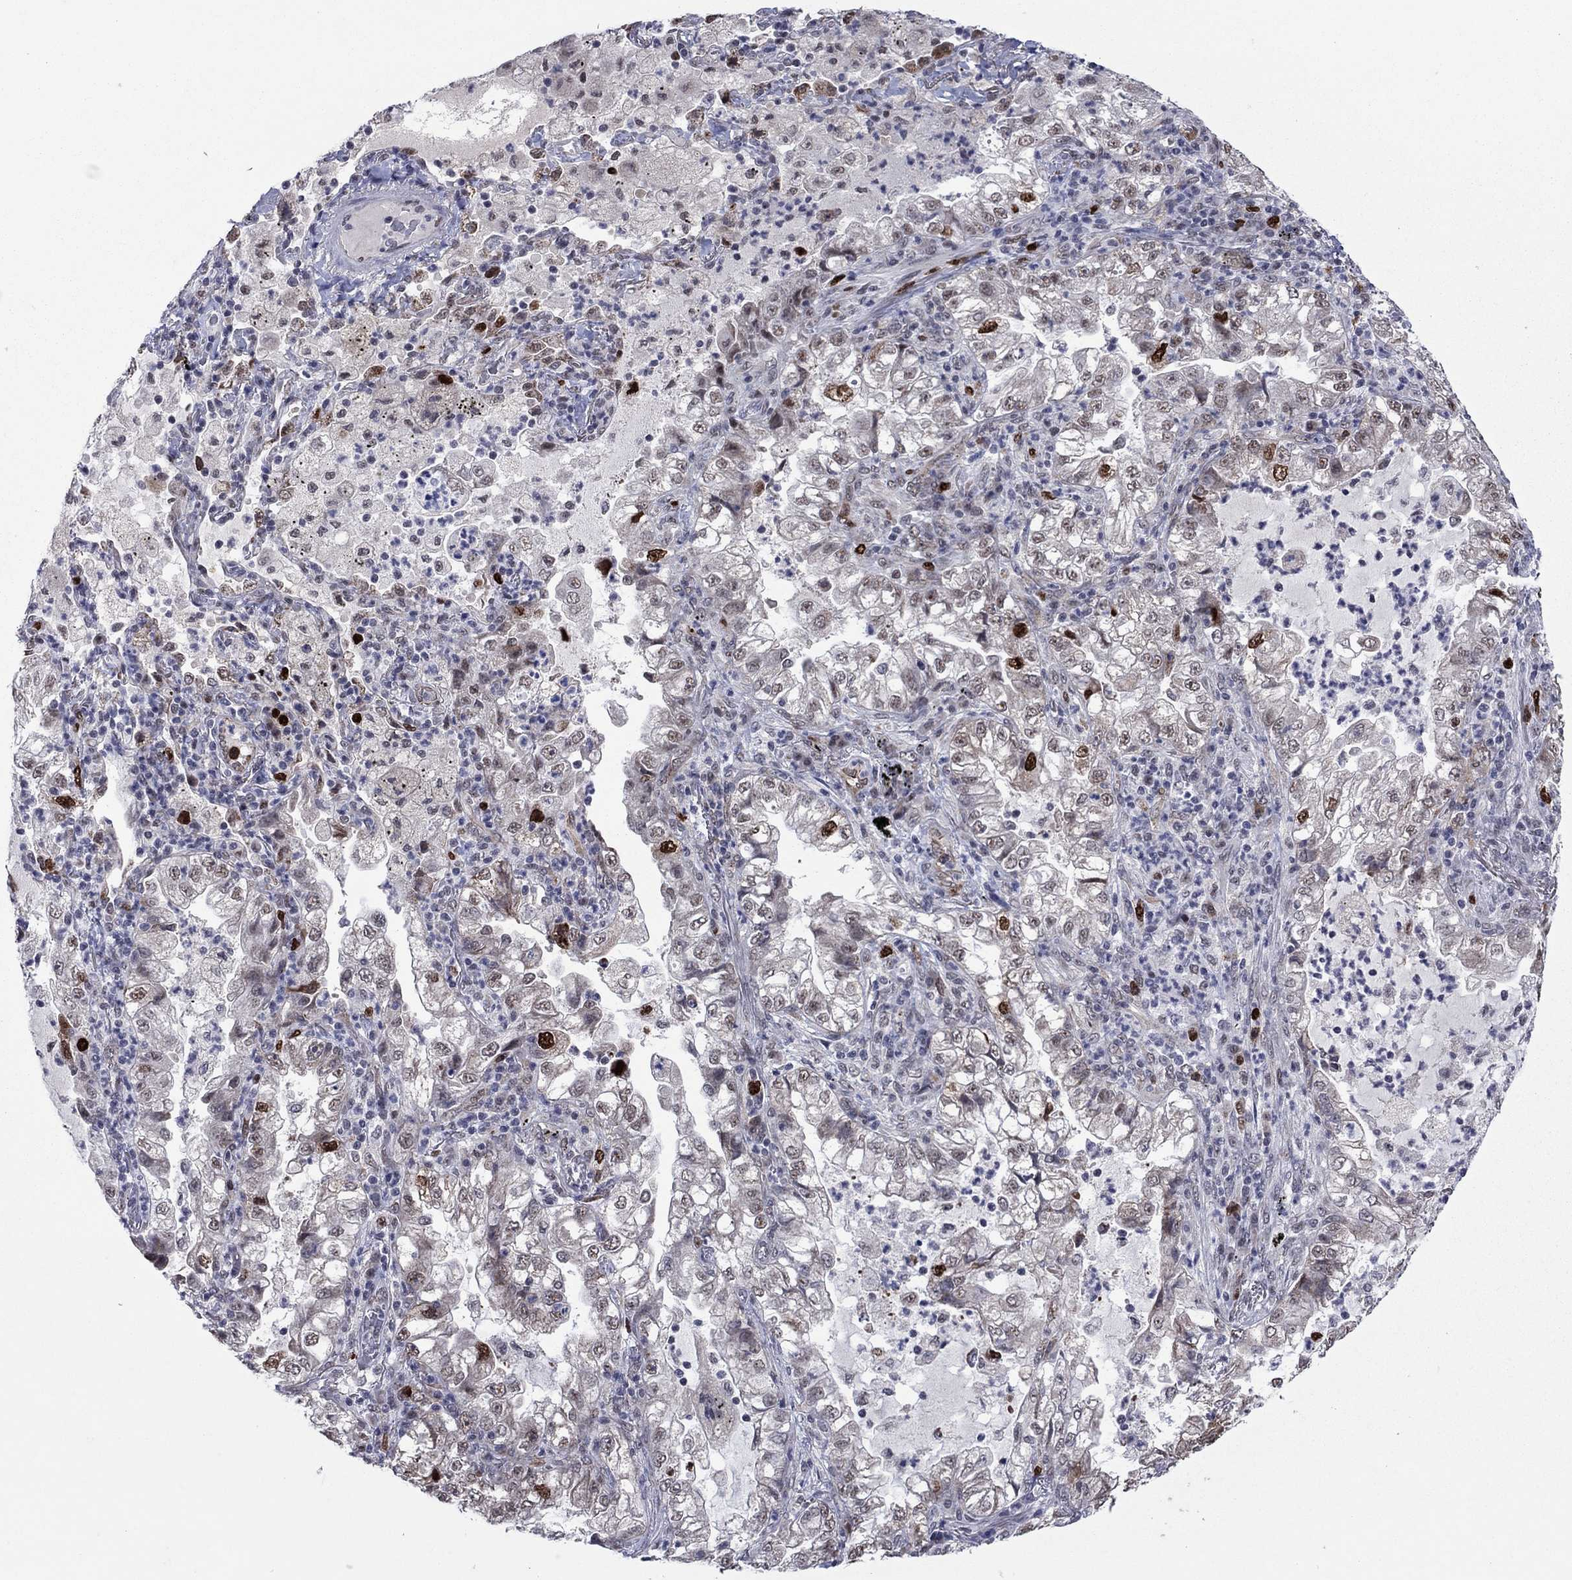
{"staining": {"intensity": "strong", "quantity": "<25%", "location": "nuclear"}, "tissue": "lung cancer", "cell_type": "Tumor cells", "image_type": "cancer", "snomed": [{"axis": "morphology", "description": "Adenocarcinoma, NOS"}, {"axis": "topography", "description": "Lung"}], "caption": "About <25% of tumor cells in adenocarcinoma (lung) demonstrate strong nuclear protein expression as visualized by brown immunohistochemical staining.", "gene": "CDCA5", "patient": {"sex": "female", "age": 73}}